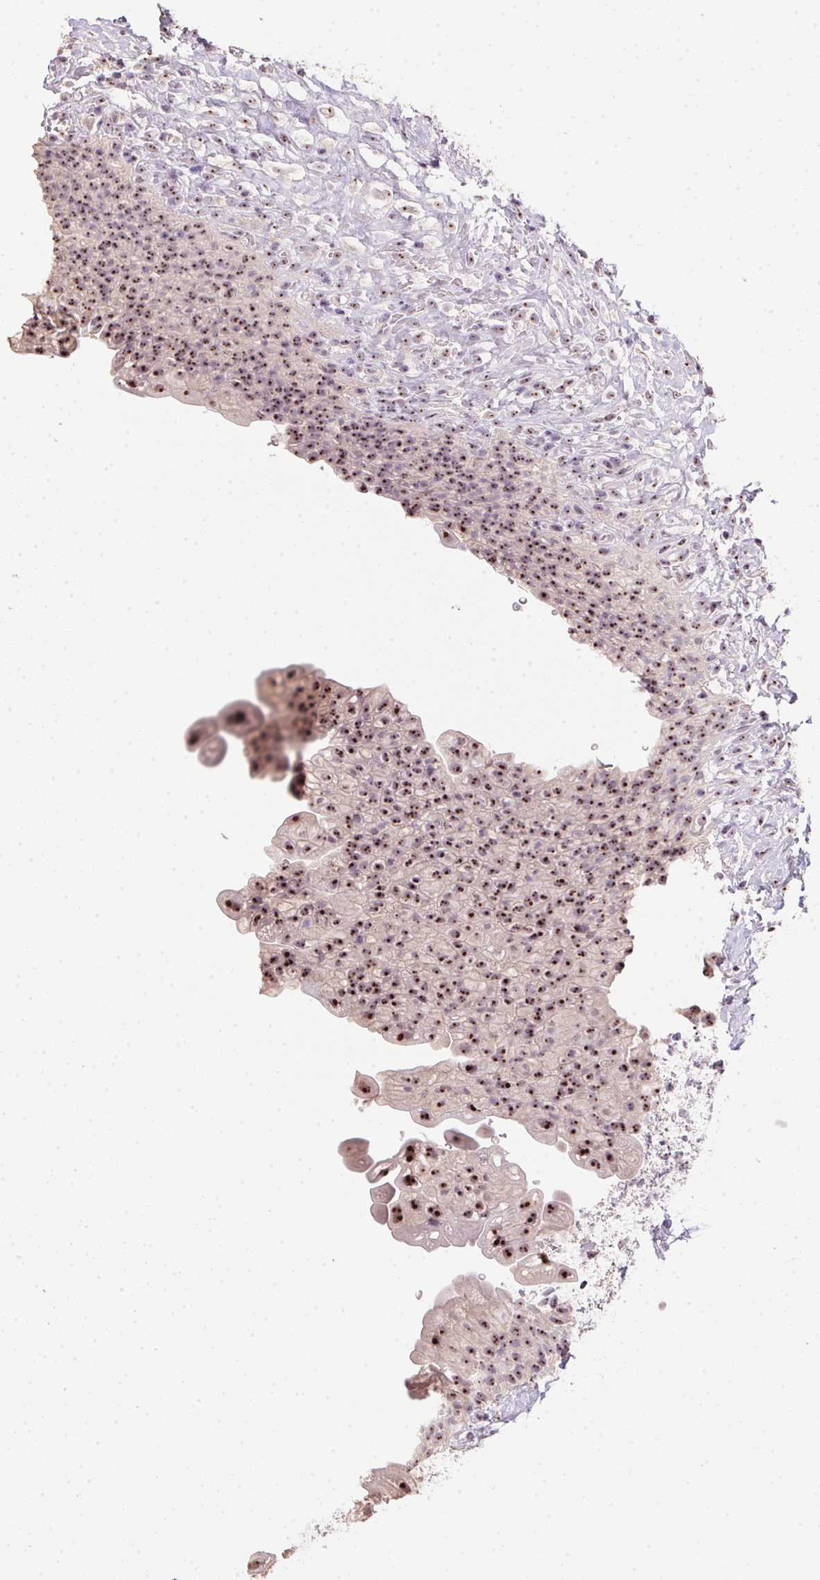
{"staining": {"intensity": "moderate", "quantity": ">75%", "location": "nuclear"}, "tissue": "urinary bladder", "cell_type": "Urothelial cells", "image_type": "normal", "snomed": [{"axis": "morphology", "description": "Normal tissue, NOS"}, {"axis": "topography", "description": "Urinary bladder"}, {"axis": "topography", "description": "Prostate"}], "caption": "Immunohistochemistry micrograph of benign urinary bladder: urinary bladder stained using IHC shows medium levels of moderate protein expression localized specifically in the nuclear of urothelial cells, appearing as a nuclear brown color.", "gene": "BATF2", "patient": {"sex": "male", "age": 76}}